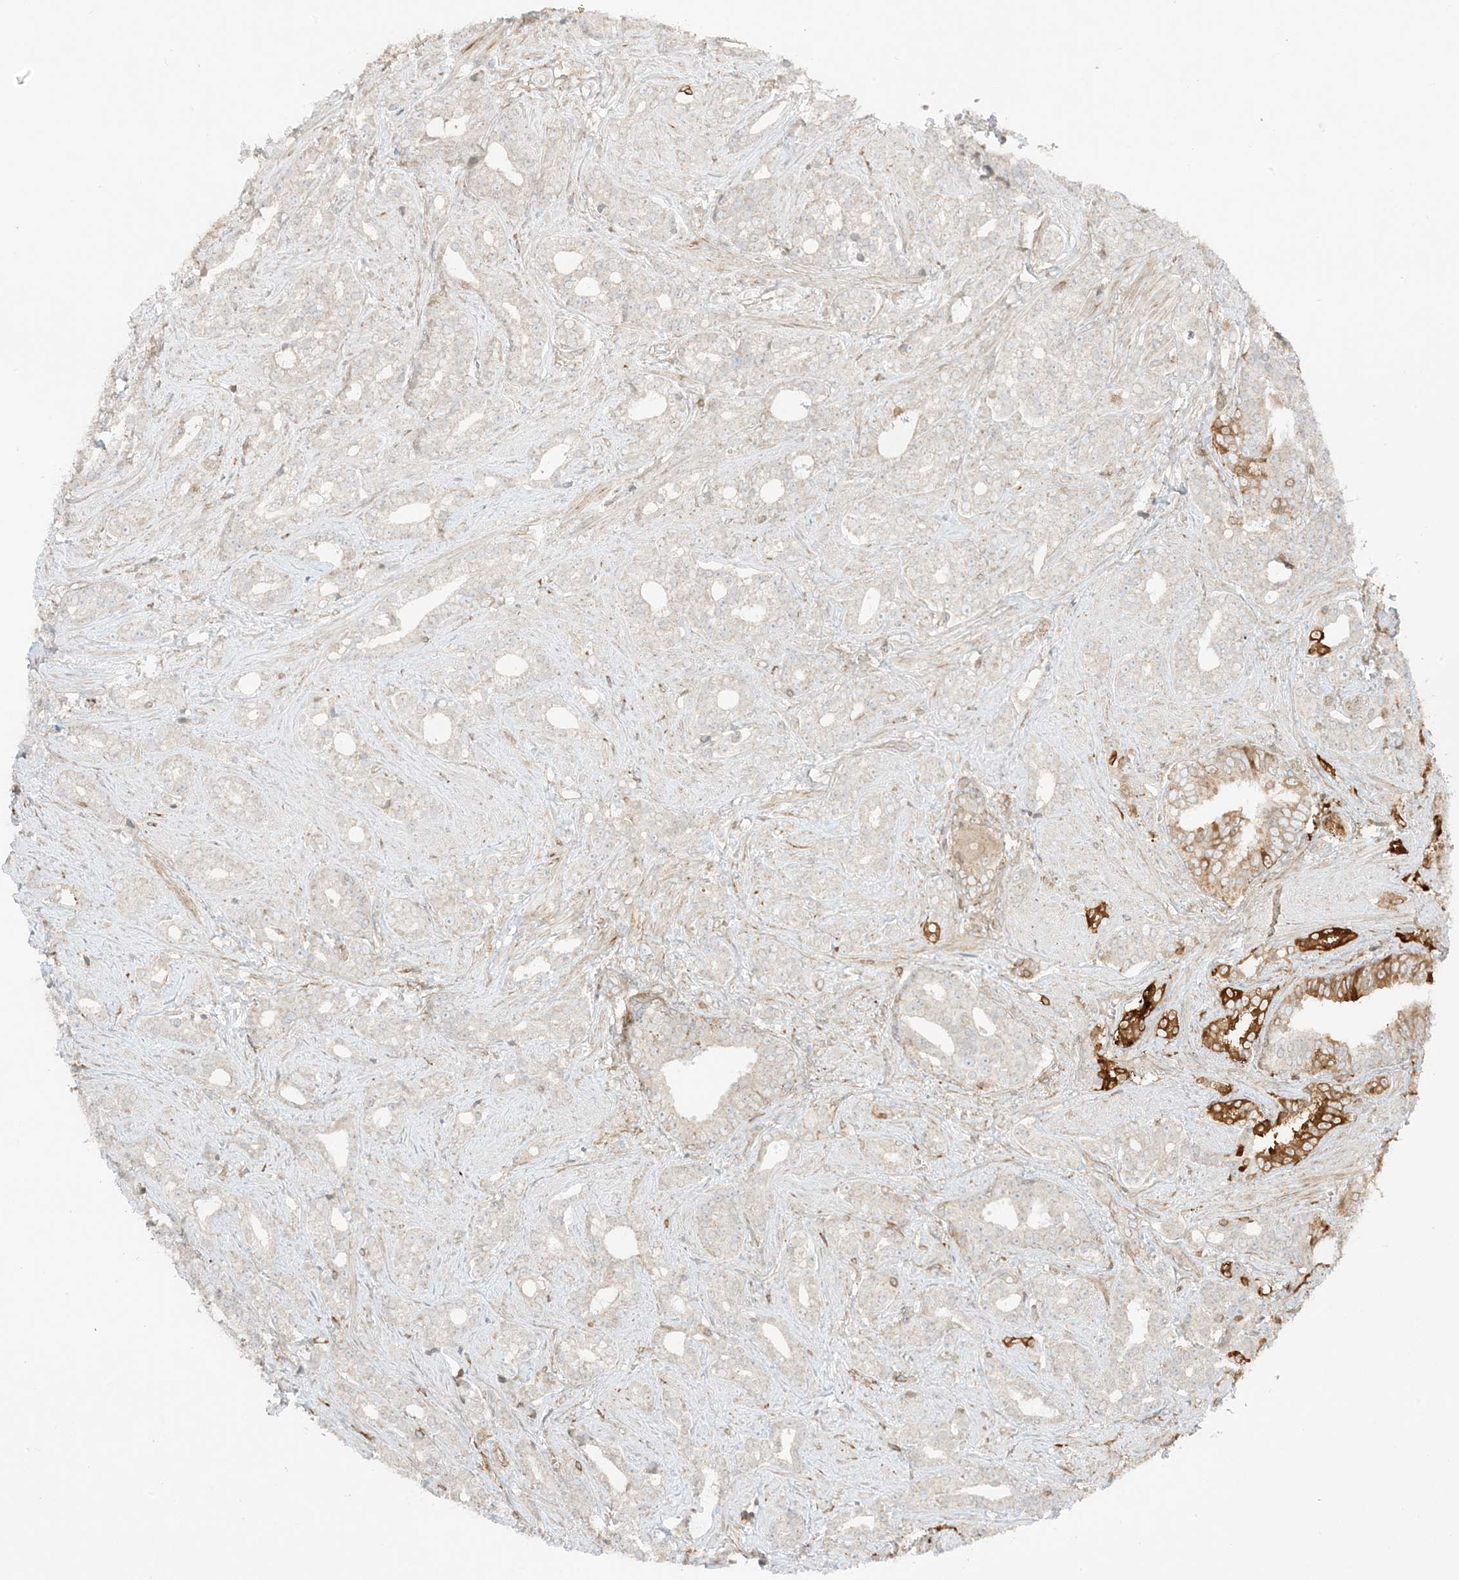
{"staining": {"intensity": "strong", "quantity": "<25%", "location": "cytoplasmic/membranous"}, "tissue": "prostate cancer", "cell_type": "Tumor cells", "image_type": "cancer", "snomed": [{"axis": "morphology", "description": "Adenocarcinoma, High grade"}, {"axis": "topography", "description": "Prostate and seminal vesicle, NOS"}], "caption": "A brown stain shows strong cytoplasmic/membranous staining of a protein in adenocarcinoma (high-grade) (prostate) tumor cells.", "gene": "SLC25A12", "patient": {"sex": "male", "age": 67}}